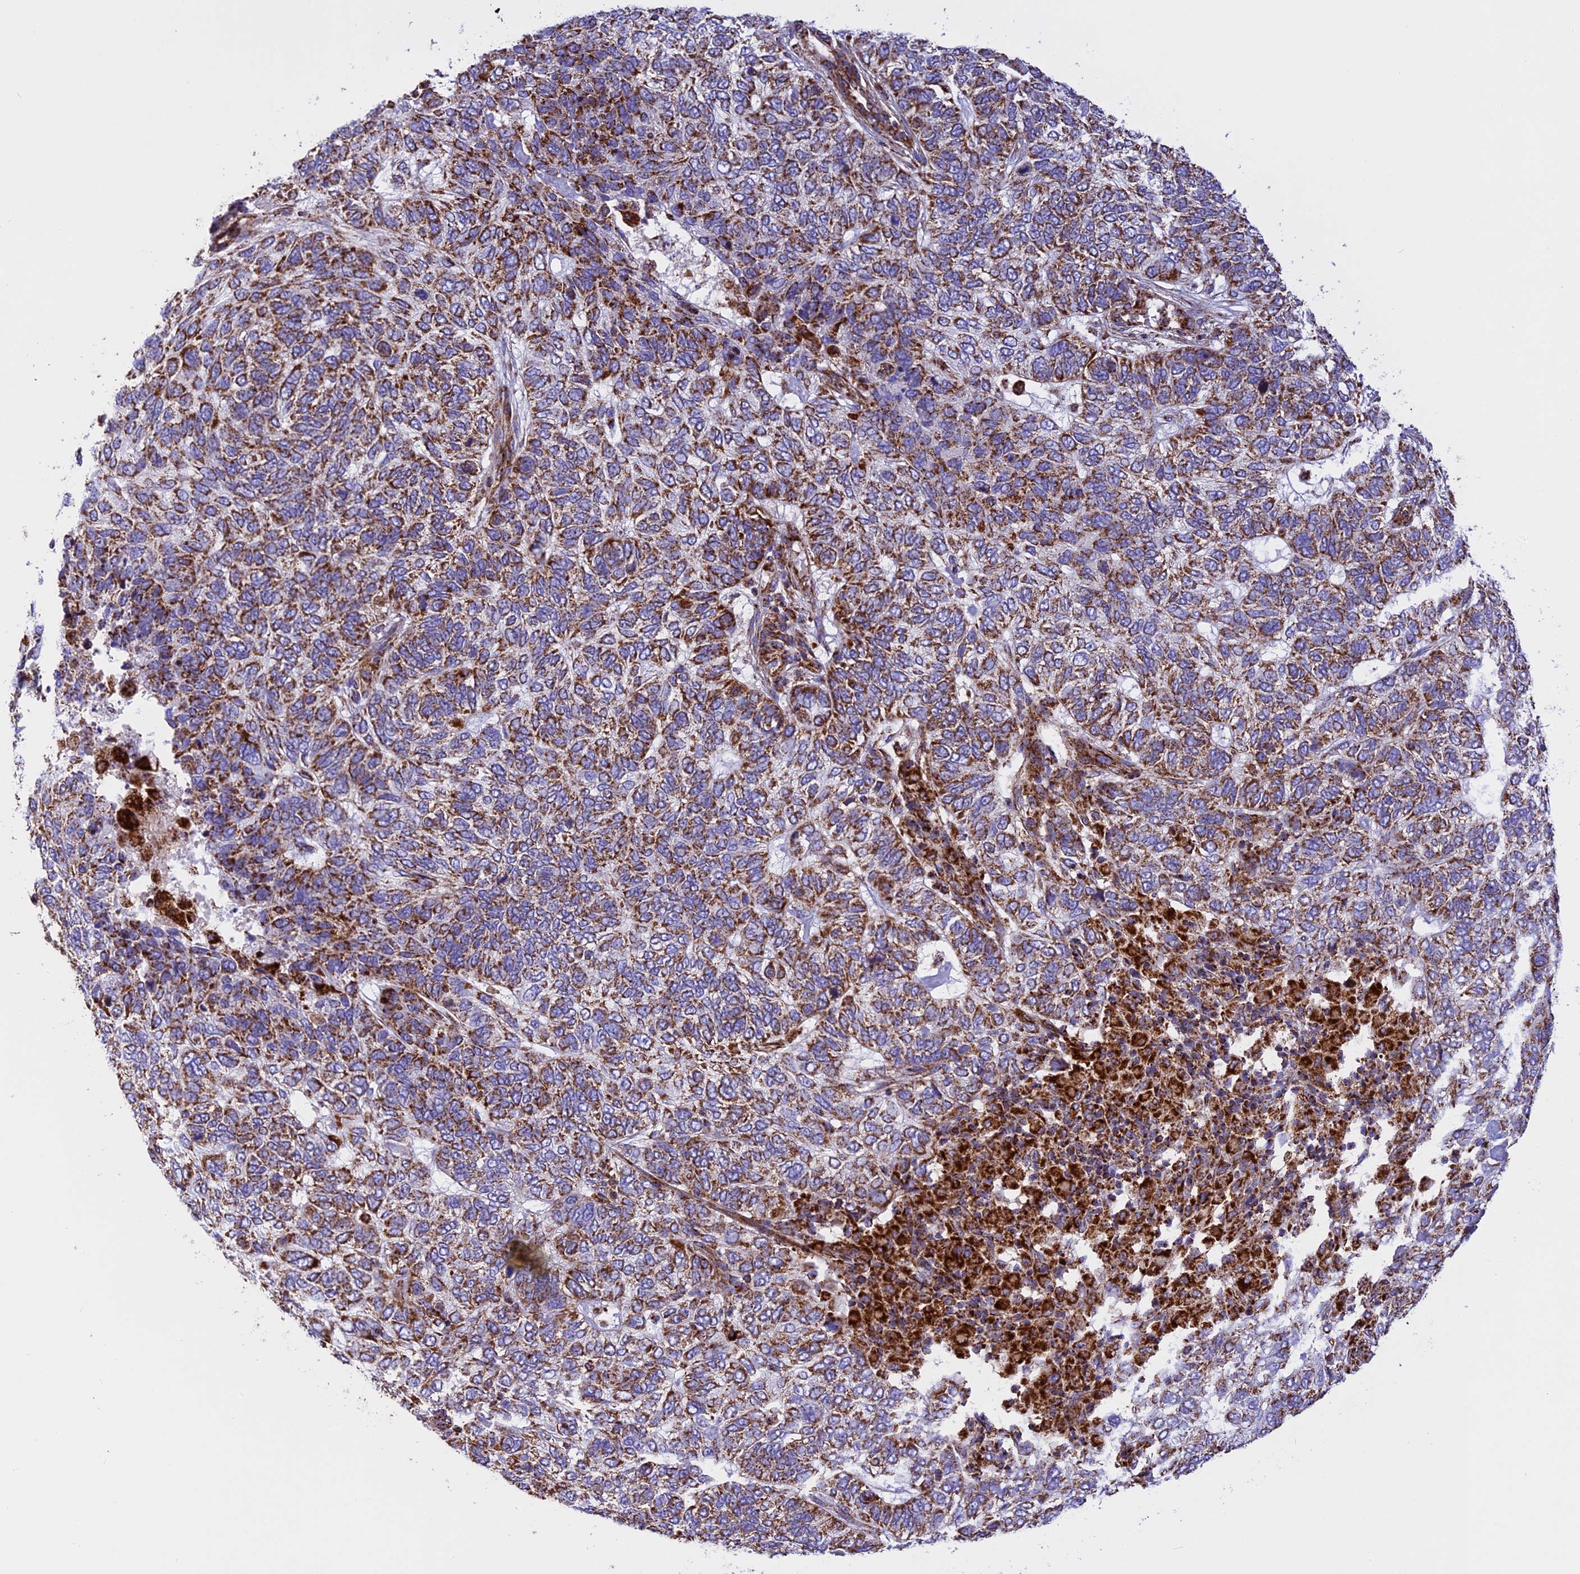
{"staining": {"intensity": "strong", "quantity": "25%-75%", "location": "cytoplasmic/membranous"}, "tissue": "skin cancer", "cell_type": "Tumor cells", "image_type": "cancer", "snomed": [{"axis": "morphology", "description": "Basal cell carcinoma"}, {"axis": "topography", "description": "Skin"}], "caption": "The image displays a brown stain indicating the presence of a protein in the cytoplasmic/membranous of tumor cells in skin cancer (basal cell carcinoma).", "gene": "UQCRB", "patient": {"sex": "female", "age": 65}}